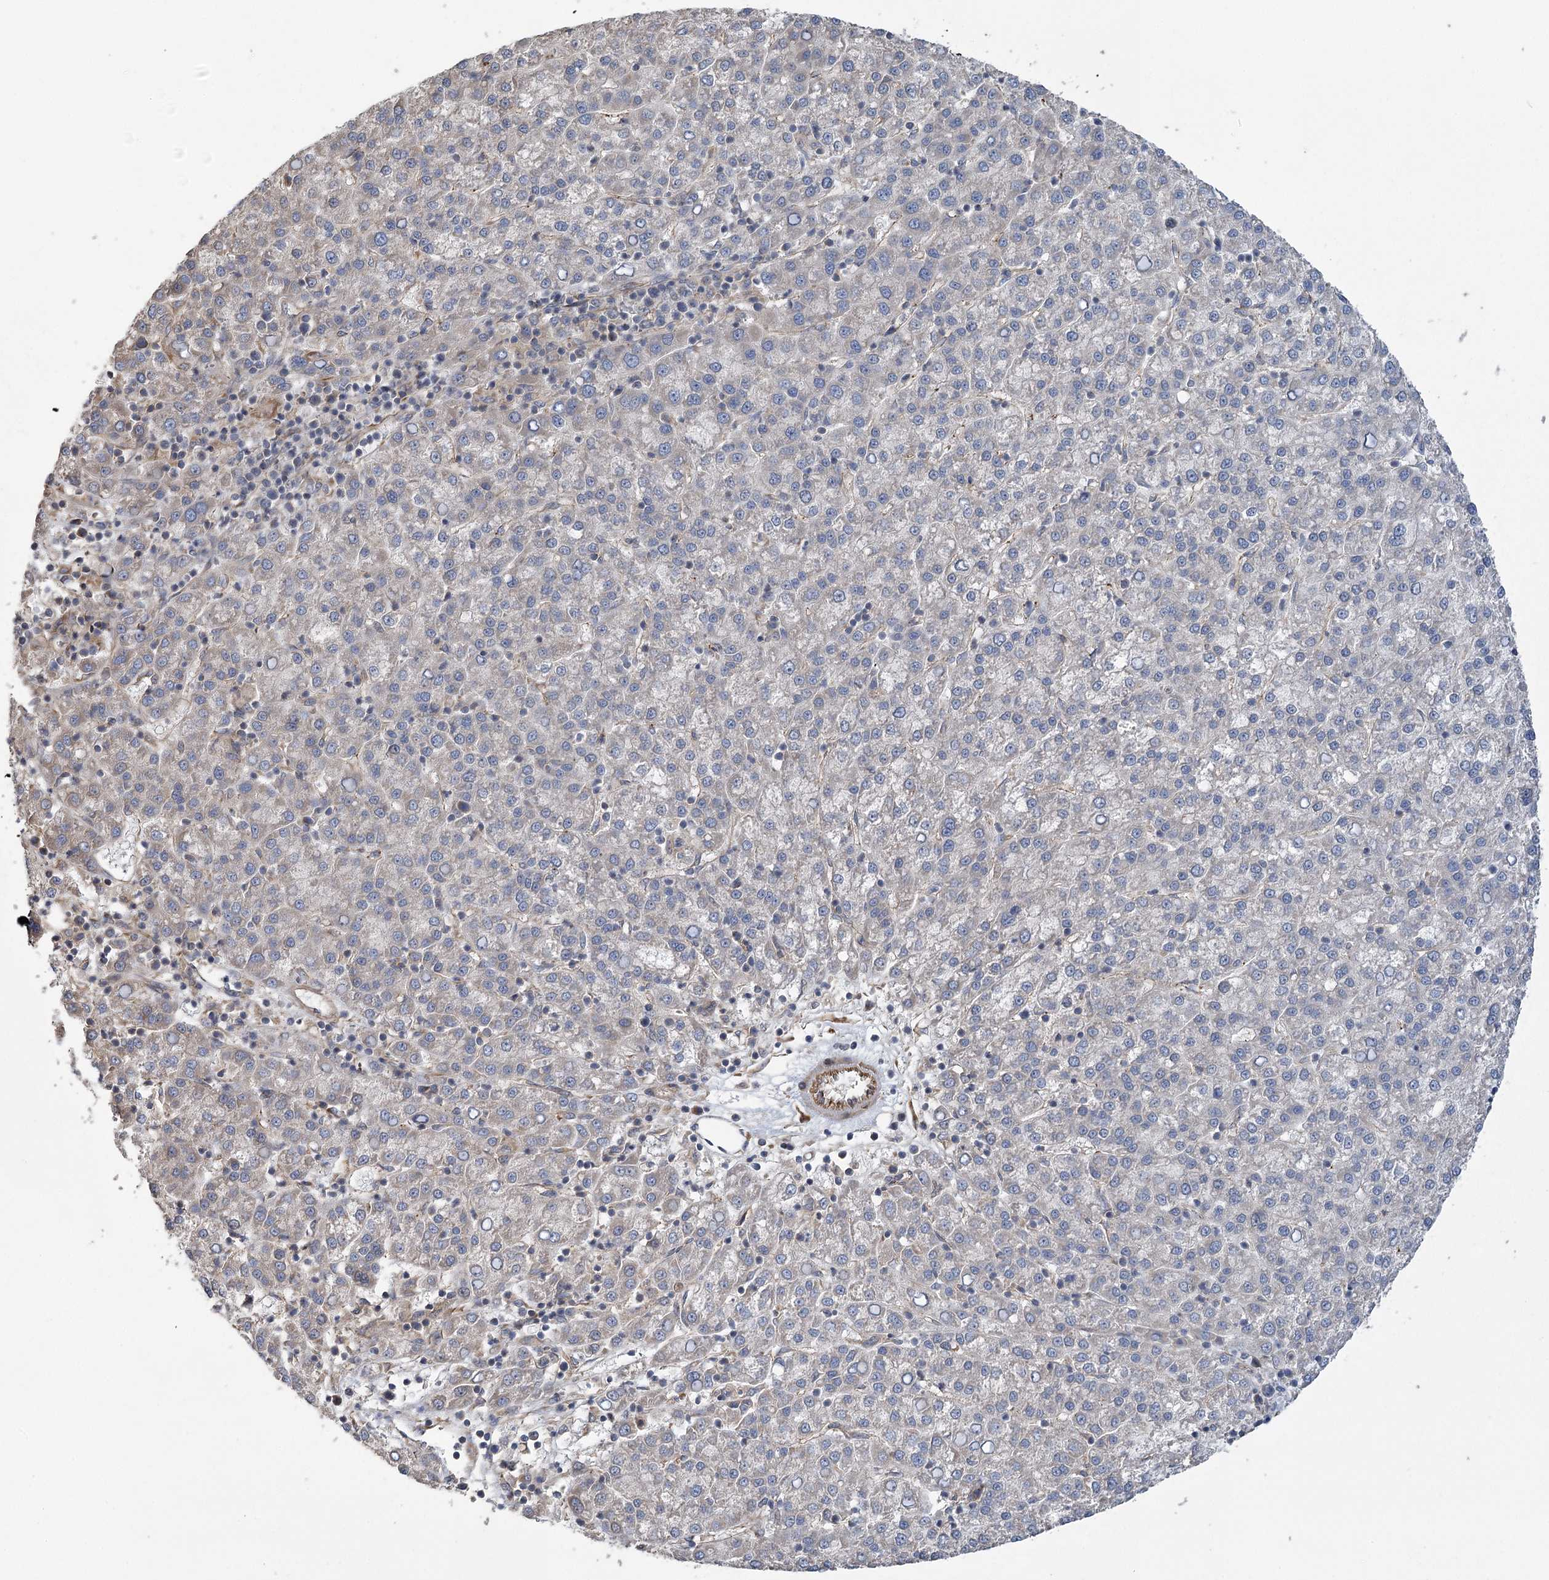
{"staining": {"intensity": "moderate", "quantity": "<25%", "location": "cytoplasmic/membranous"}, "tissue": "liver cancer", "cell_type": "Tumor cells", "image_type": "cancer", "snomed": [{"axis": "morphology", "description": "Carcinoma, Hepatocellular, NOS"}, {"axis": "topography", "description": "Liver"}], "caption": "Immunohistochemical staining of liver cancer reveals moderate cytoplasmic/membranous protein staining in approximately <25% of tumor cells. (DAB IHC, brown staining for protein, blue staining for nuclei).", "gene": "RWDD4", "patient": {"sex": "female", "age": 58}}